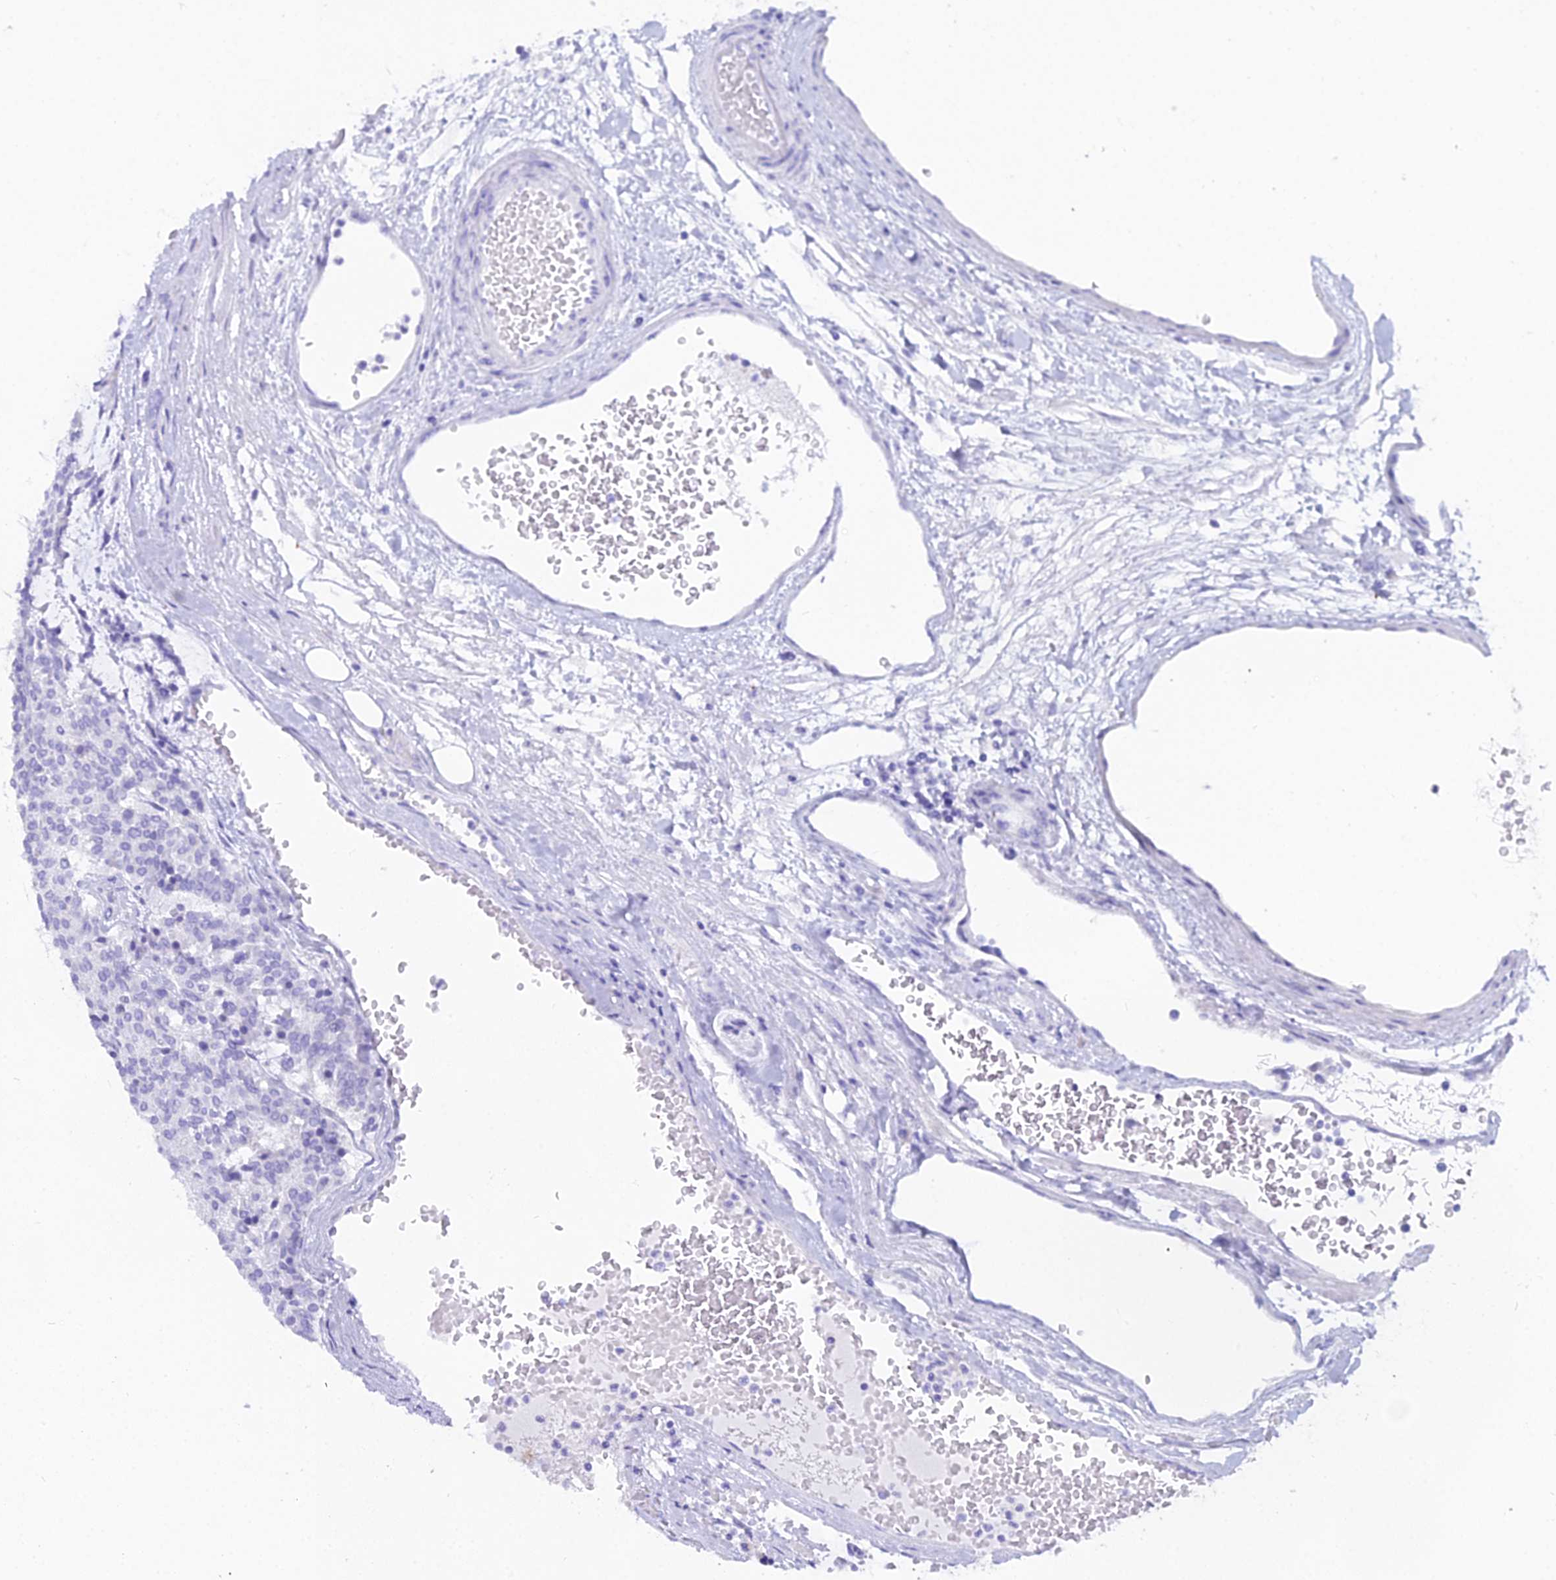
{"staining": {"intensity": "negative", "quantity": "none", "location": "none"}, "tissue": "carcinoid", "cell_type": "Tumor cells", "image_type": "cancer", "snomed": [{"axis": "morphology", "description": "Carcinoid, malignant, NOS"}, {"axis": "topography", "description": "Pancreas"}], "caption": "Carcinoid stained for a protein using immunohistochemistry demonstrates no positivity tumor cells.", "gene": "CGB2", "patient": {"sex": "female", "age": 54}}